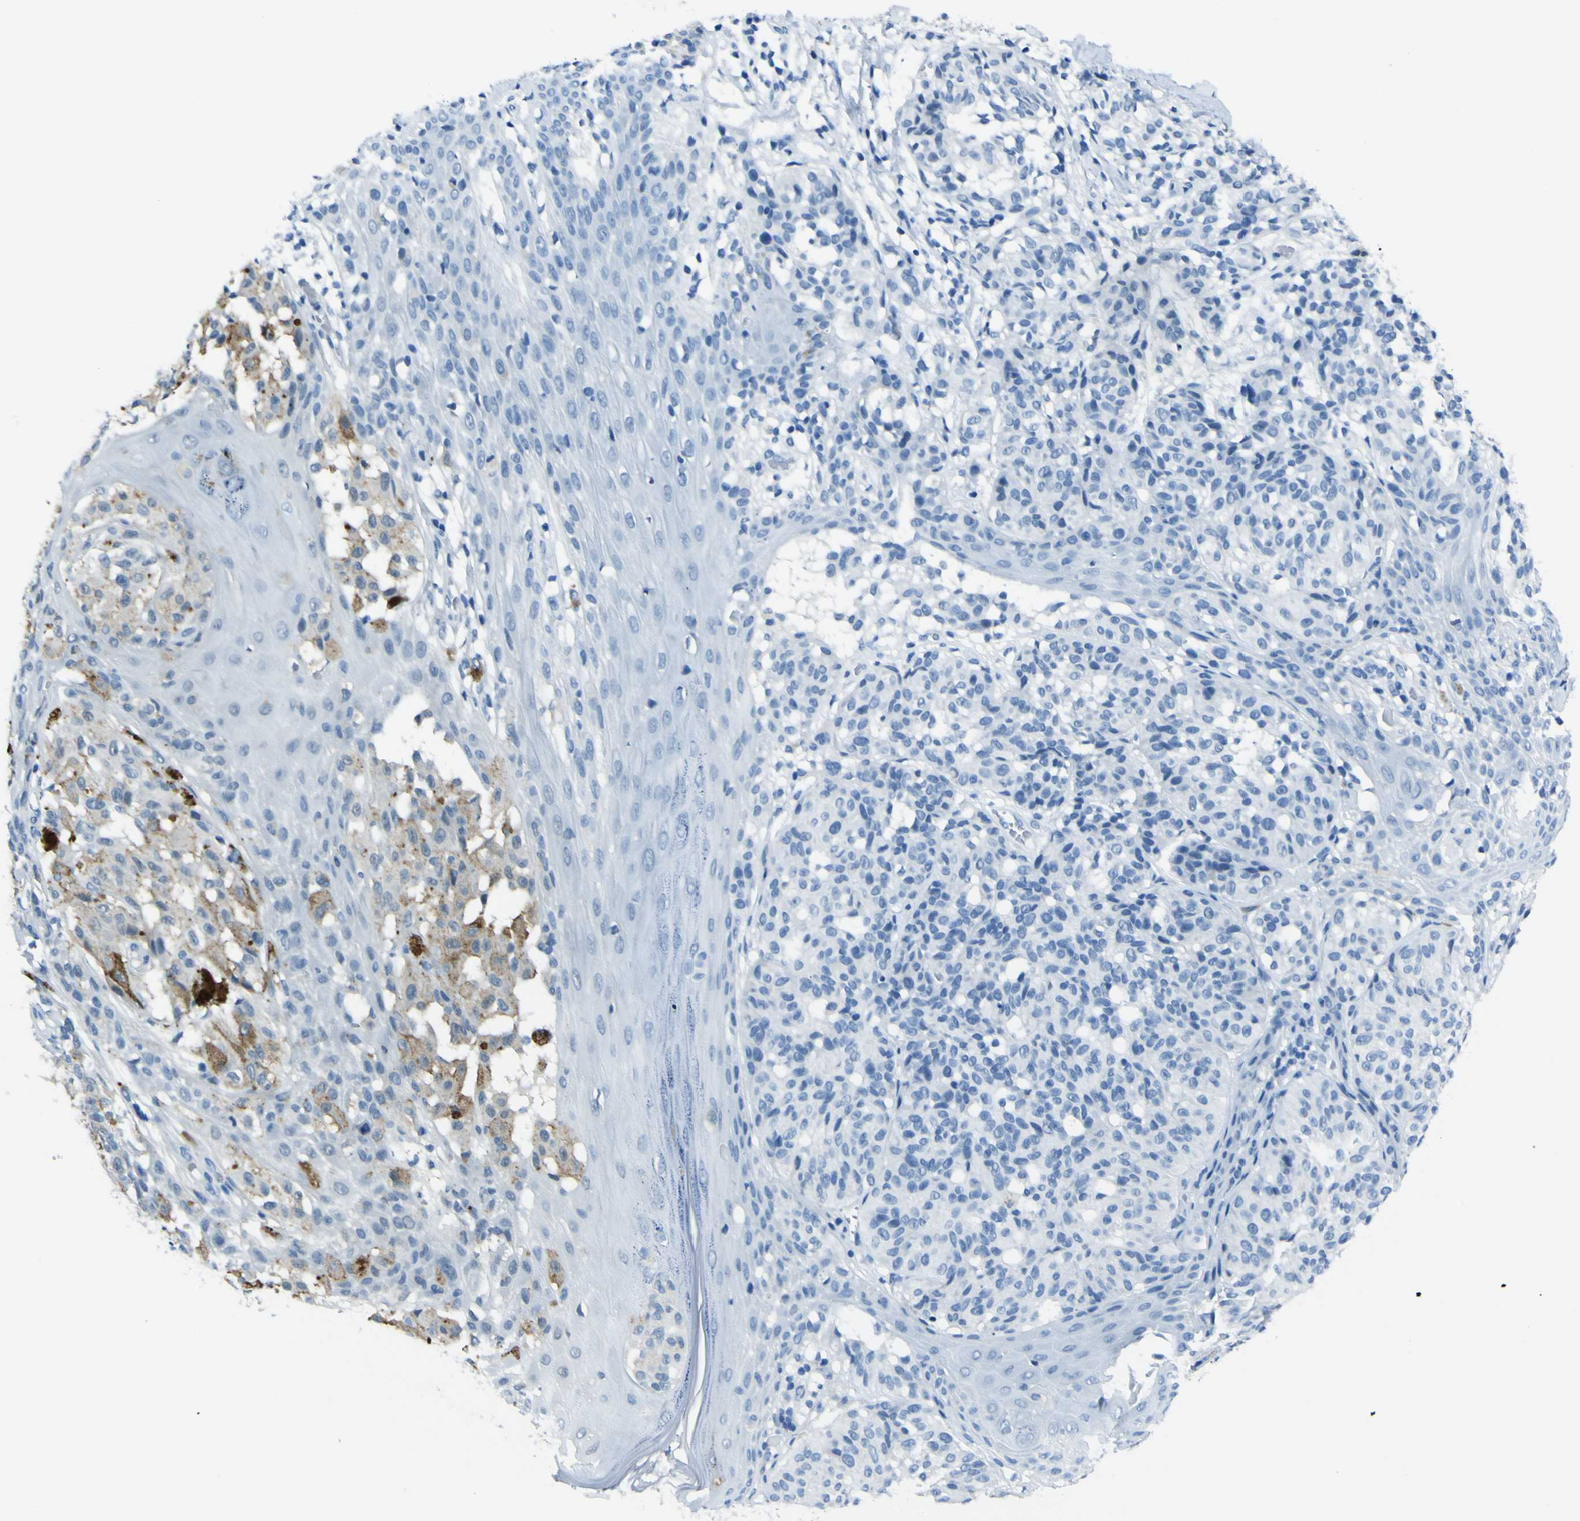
{"staining": {"intensity": "negative", "quantity": "none", "location": "none"}, "tissue": "melanoma", "cell_type": "Tumor cells", "image_type": "cancer", "snomed": [{"axis": "morphology", "description": "Malignant melanoma, NOS"}, {"axis": "topography", "description": "Skin"}], "caption": "Immunohistochemistry micrograph of neoplastic tissue: human malignant melanoma stained with DAB (3,3'-diaminobenzidine) reveals no significant protein positivity in tumor cells.", "gene": "PHKG1", "patient": {"sex": "female", "age": 46}}